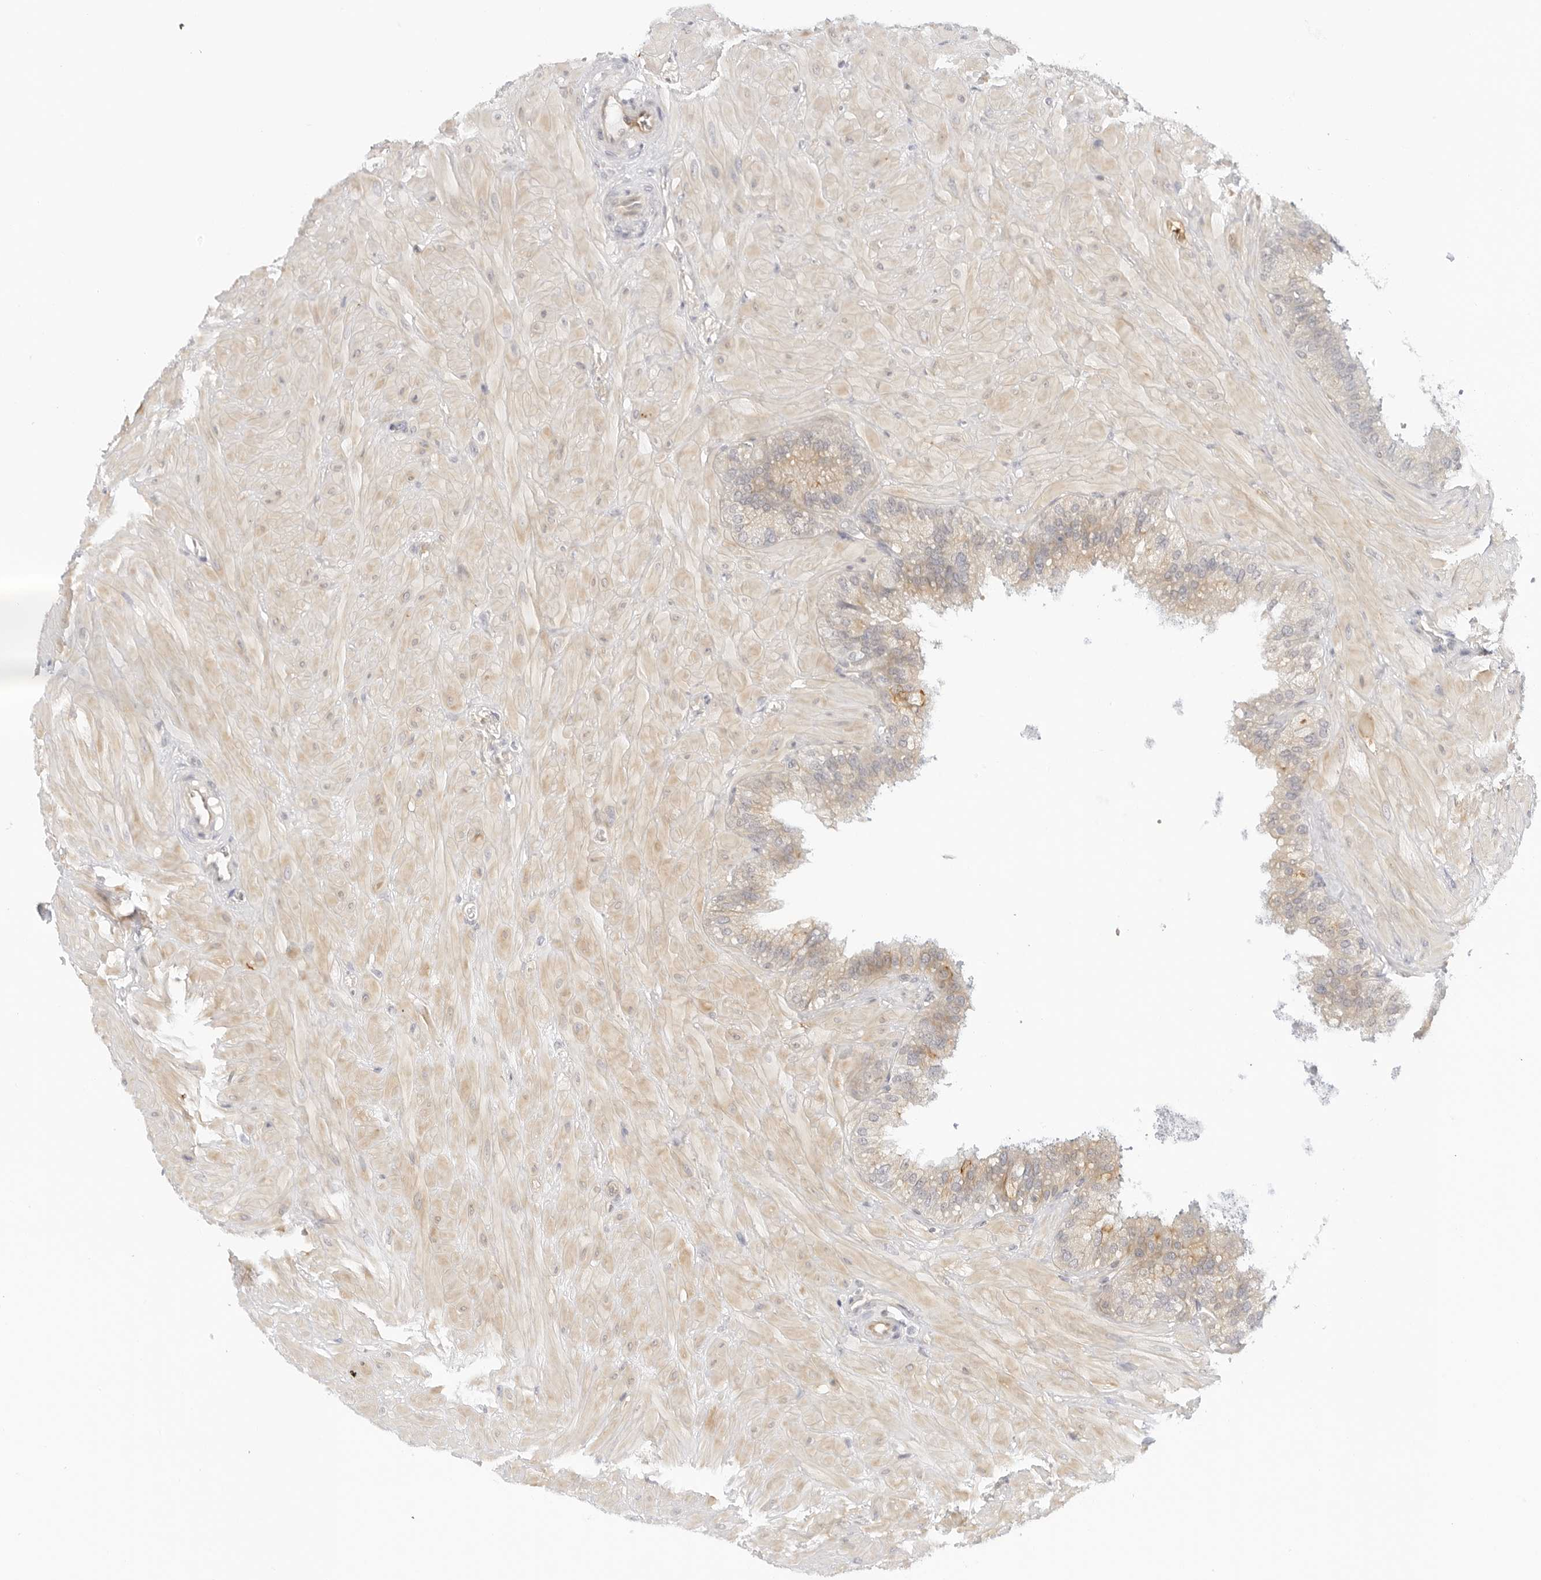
{"staining": {"intensity": "weak", "quantity": "25%-75%", "location": "cytoplasmic/membranous"}, "tissue": "seminal vesicle", "cell_type": "Glandular cells", "image_type": "normal", "snomed": [{"axis": "morphology", "description": "Normal tissue, NOS"}, {"axis": "topography", "description": "Prostate"}, {"axis": "topography", "description": "Seminal veicle"}], "caption": "A brown stain labels weak cytoplasmic/membranous positivity of a protein in glandular cells of unremarkable human seminal vesicle. (brown staining indicates protein expression, while blue staining denotes nuclei).", "gene": "OSCP1", "patient": {"sex": "male", "age": 51}}